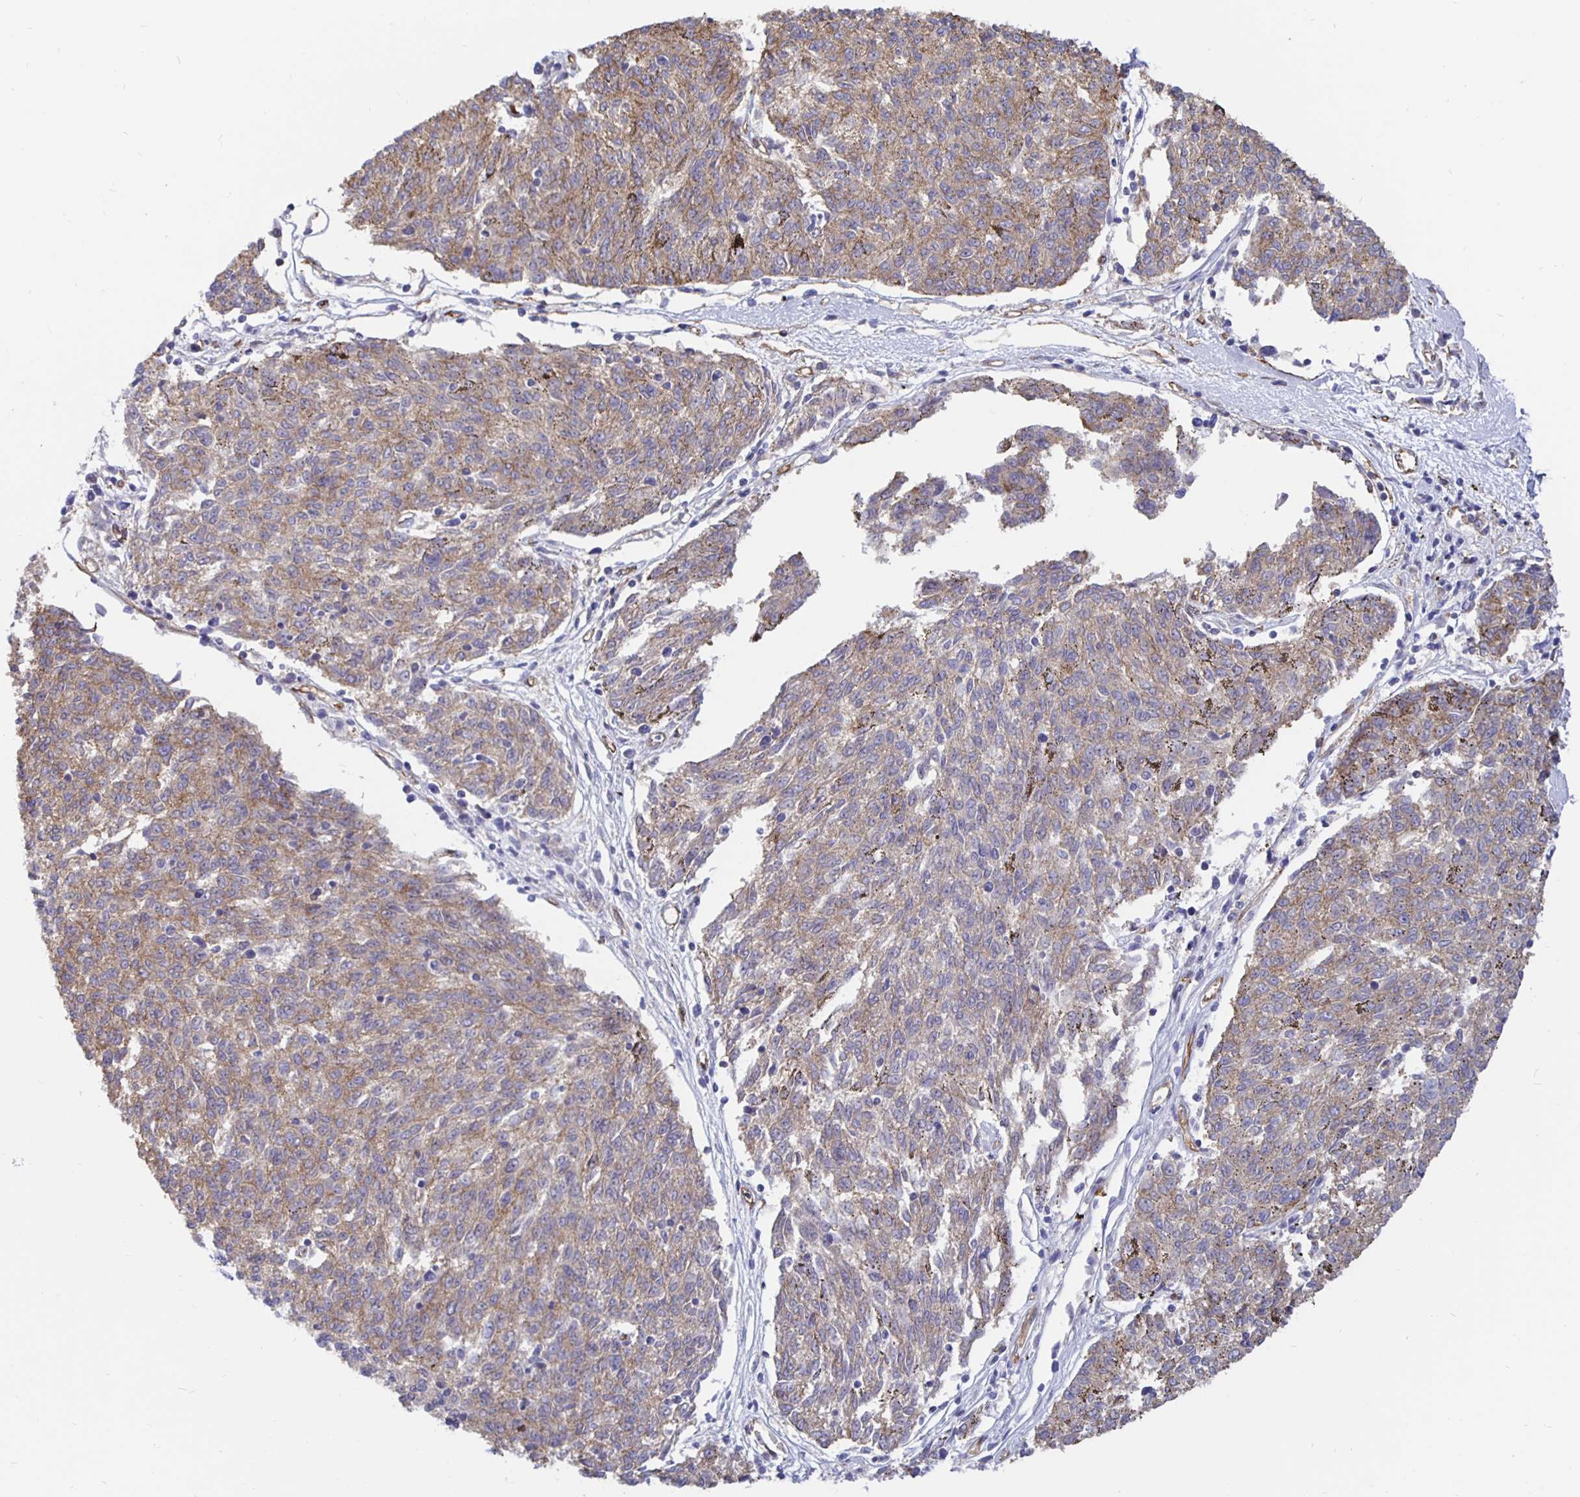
{"staining": {"intensity": "weak", "quantity": "25%-75%", "location": "cytoplasmic/membranous"}, "tissue": "melanoma", "cell_type": "Tumor cells", "image_type": "cancer", "snomed": [{"axis": "morphology", "description": "Malignant melanoma, NOS"}, {"axis": "topography", "description": "Skin"}], "caption": "IHC staining of malignant melanoma, which shows low levels of weak cytoplasmic/membranous staining in approximately 25%-75% of tumor cells indicating weak cytoplasmic/membranous protein staining. The staining was performed using DAB (3,3'-diaminobenzidine) (brown) for protein detection and nuclei were counterstained in hematoxylin (blue).", "gene": "ARHGEF39", "patient": {"sex": "female", "age": 72}}